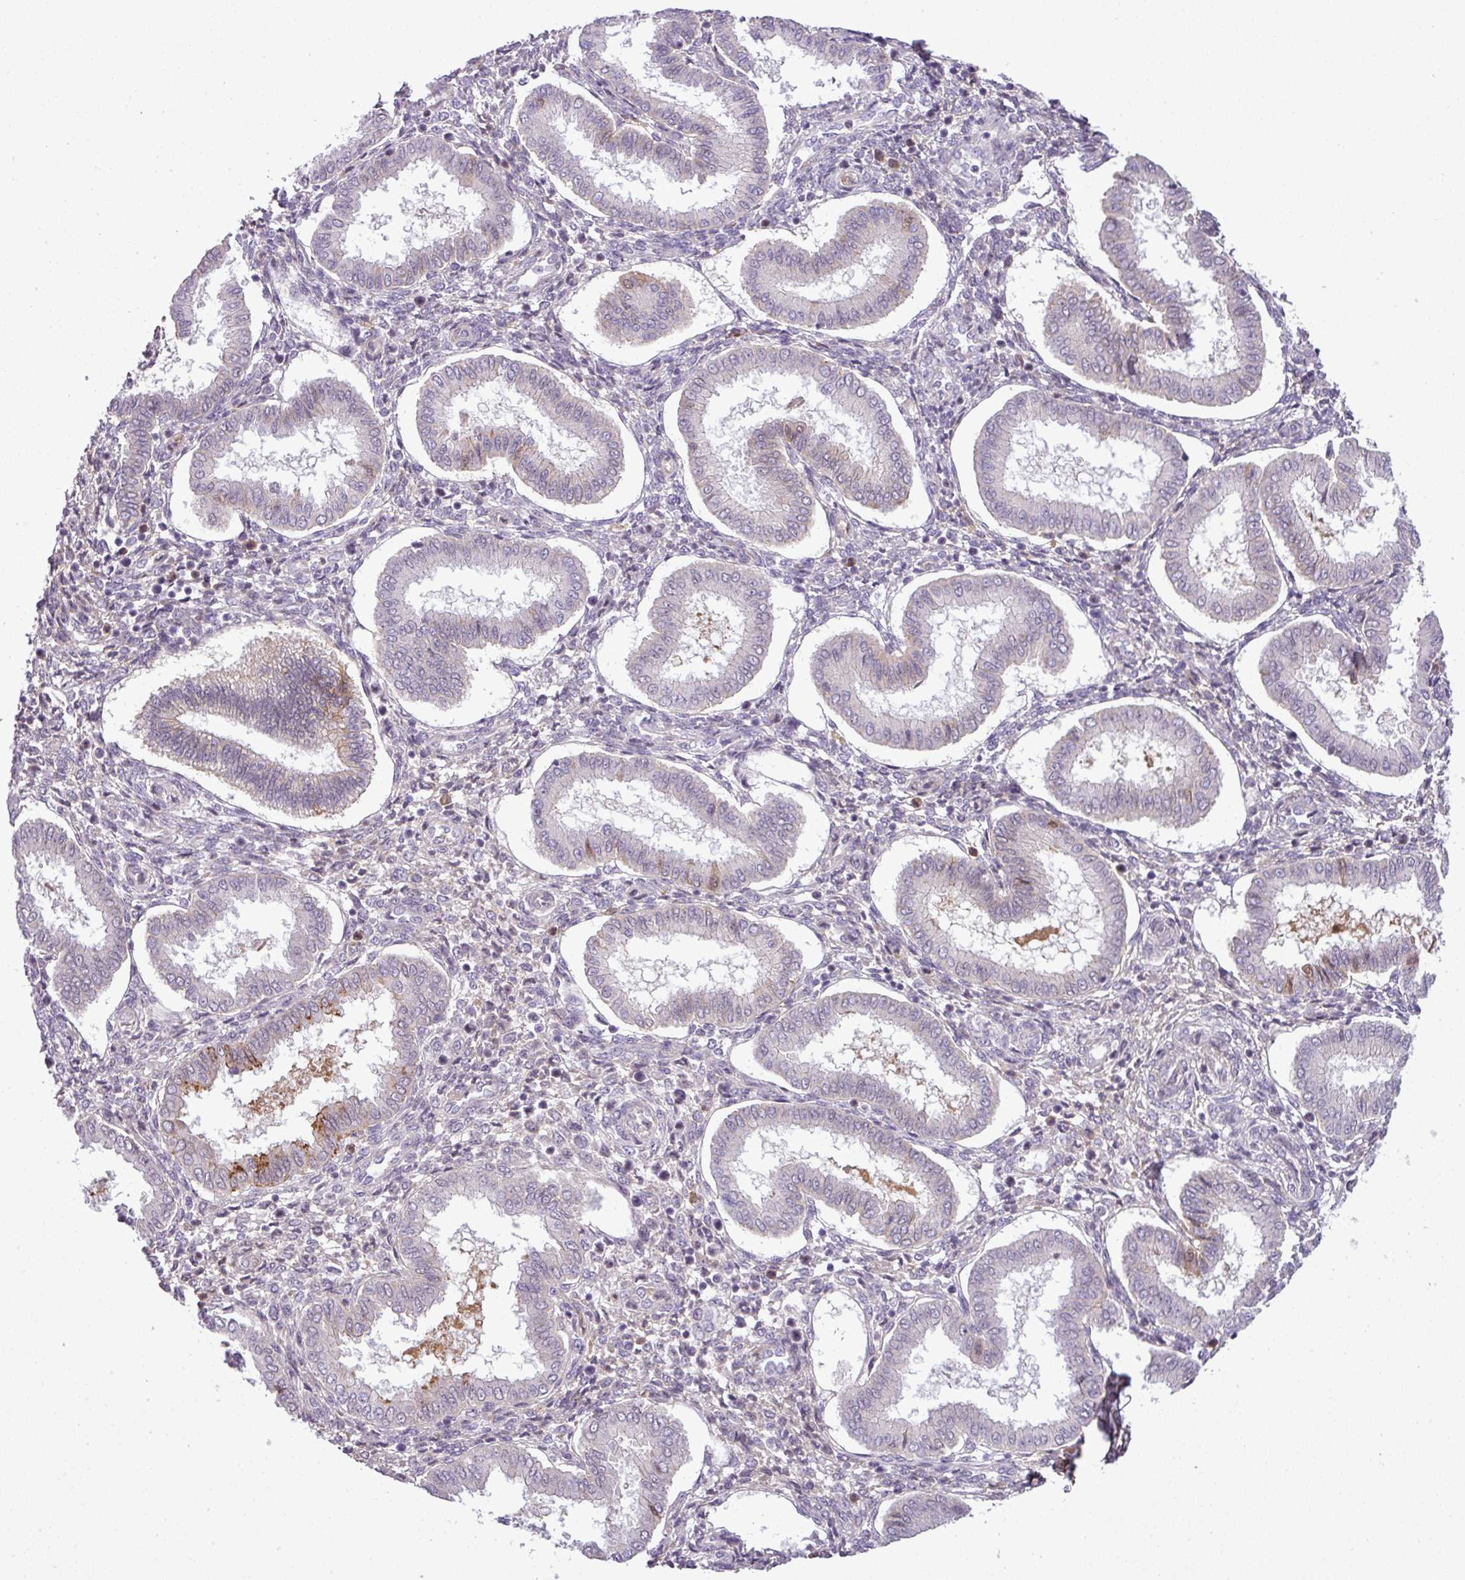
{"staining": {"intensity": "negative", "quantity": "none", "location": "none"}, "tissue": "endometrium", "cell_type": "Cells in endometrial stroma", "image_type": "normal", "snomed": [{"axis": "morphology", "description": "Normal tissue, NOS"}, {"axis": "topography", "description": "Endometrium"}], "caption": "This is an immunohistochemistry histopathology image of benign human endometrium. There is no expression in cells in endometrial stroma.", "gene": "C4A", "patient": {"sex": "female", "age": 24}}